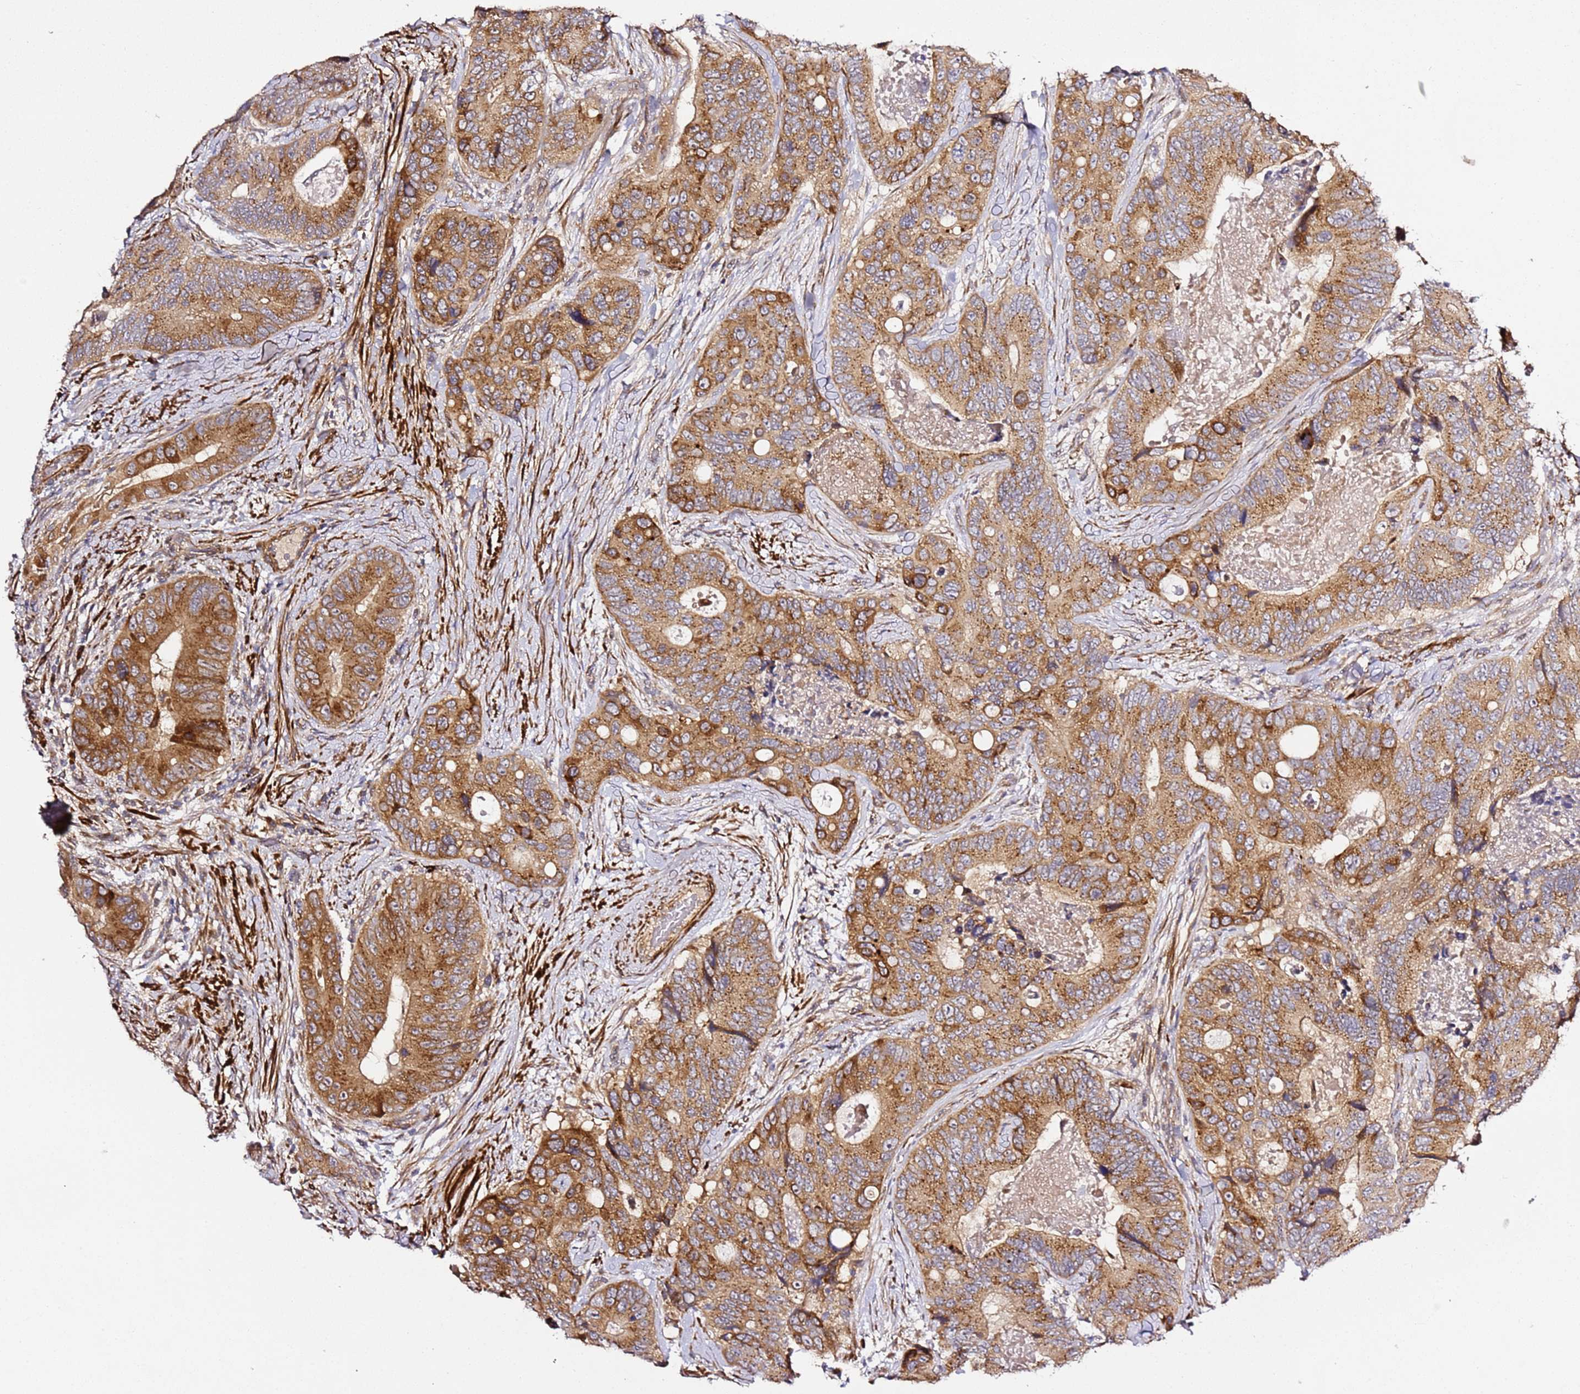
{"staining": {"intensity": "moderate", "quantity": ">75%", "location": "cytoplasmic/membranous"}, "tissue": "colorectal cancer", "cell_type": "Tumor cells", "image_type": "cancer", "snomed": [{"axis": "morphology", "description": "Adenocarcinoma, NOS"}, {"axis": "topography", "description": "Colon"}], "caption": "About >75% of tumor cells in human colorectal cancer demonstrate moderate cytoplasmic/membranous protein staining as visualized by brown immunohistochemical staining.", "gene": "PVRIG", "patient": {"sex": "male", "age": 84}}